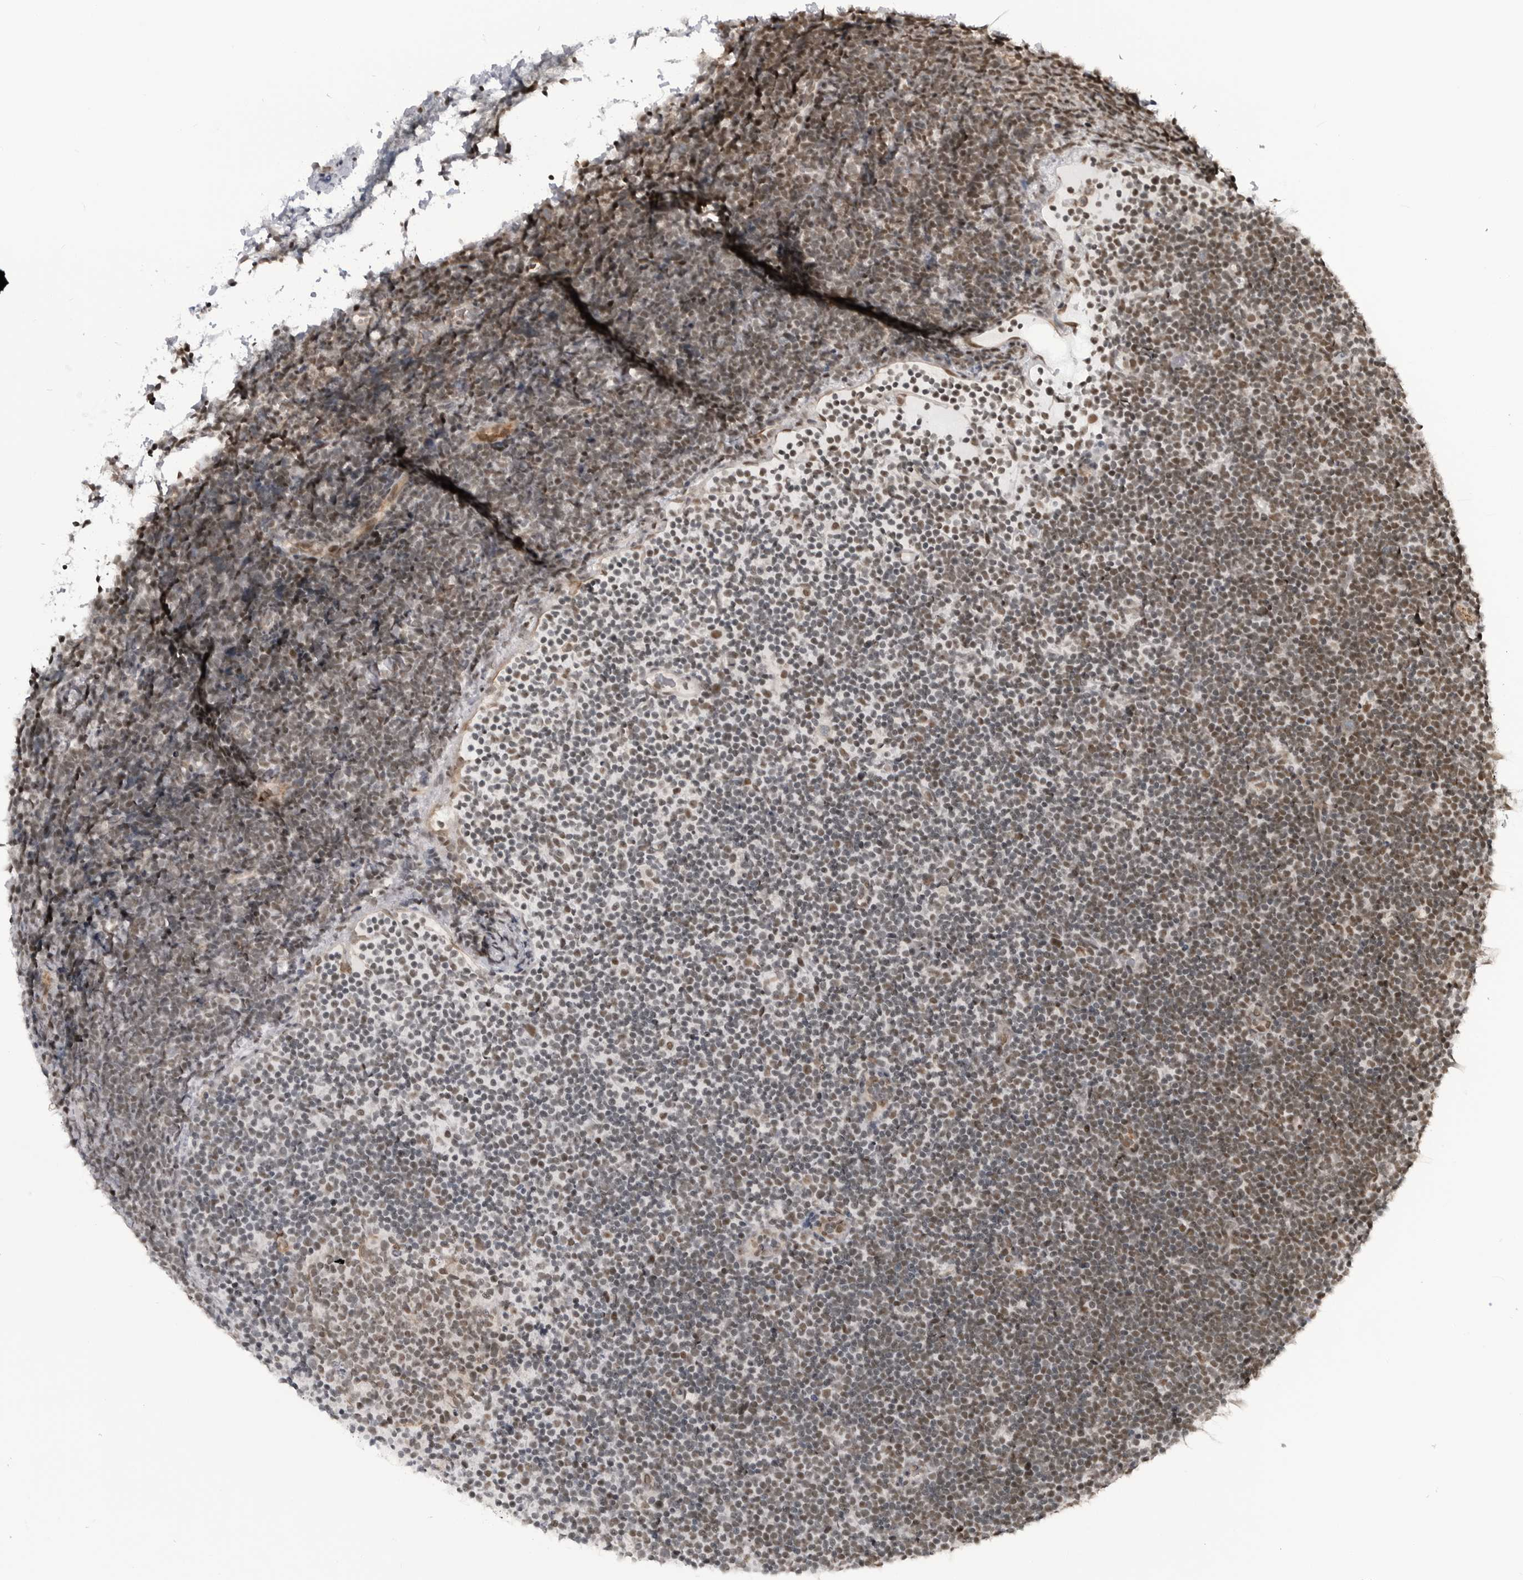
{"staining": {"intensity": "weak", "quantity": "25%-75%", "location": "nuclear"}, "tissue": "lymphoma", "cell_type": "Tumor cells", "image_type": "cancer", "snomed": [{"axis": "morphology", "description": "Malignant lymphoma, non-Hodgkin's type, High grade"}, {"axis": "topography", "description": "Lymph node"}], "caption": "The histopathology image shows a brown stain indicating the presence of a protein in the nuclear of tumor cells in lymphoma.", "gene": "RNF26", "patient": {"sex": "male", "age": 13}}